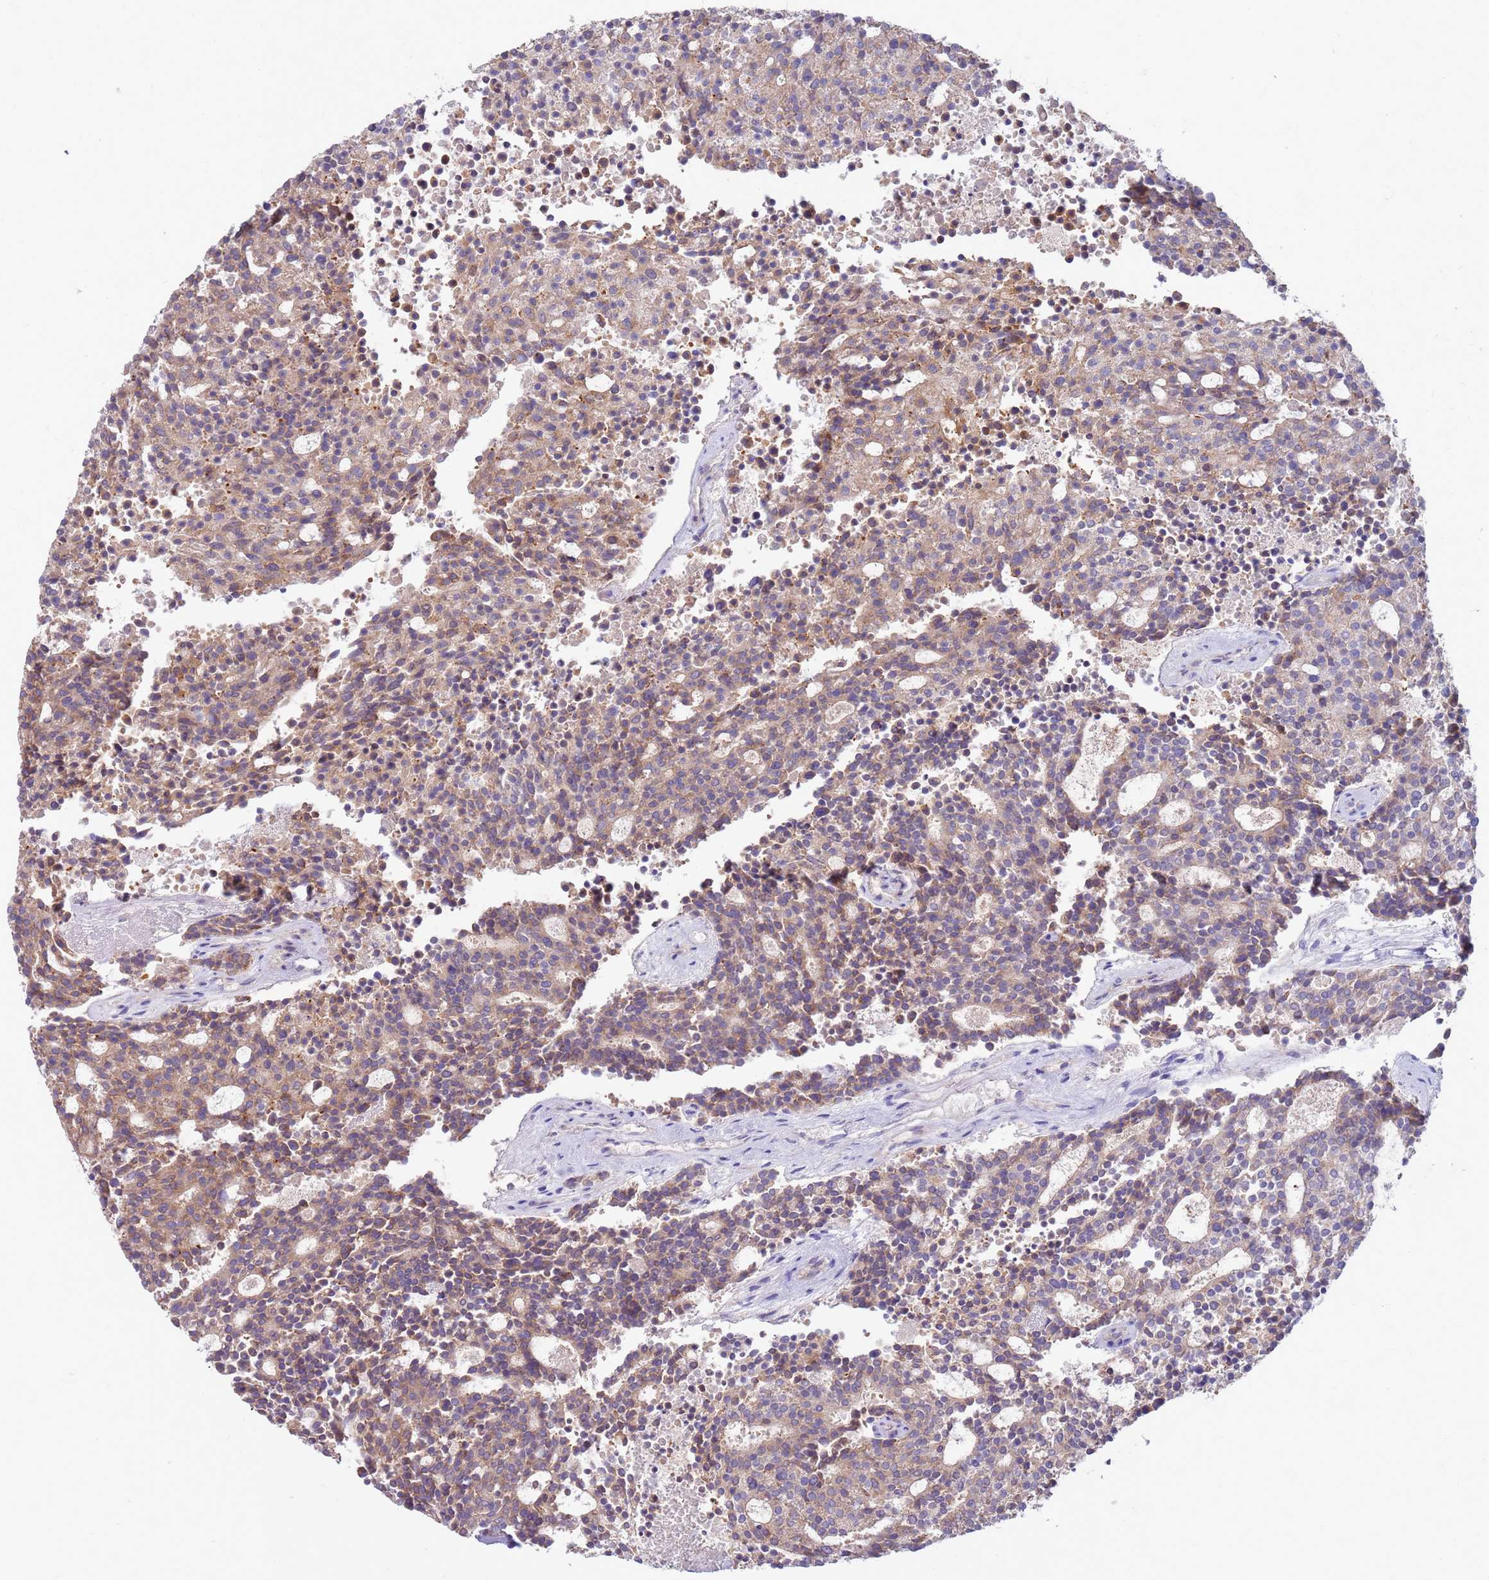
{"staining": {"intensity": "weak", "quantity": "25%-75%", "location": "cytoplasmic/membranous"}, "tissue": "carcinoid", "cell_type": "Tumor cells", "image_type": "cancer", "snomed": [{"axis": "morphology", "description": "Carcinoid, malignant, NOS"}, {"axis": "topography", "description": "Pancreas"}], "caption": "Carcinoid tissue shows weak cytoplasmic/membranous positivity in approximately 25%-75% of tumor cells, visualized by immunohistochemistry.", "gene": "SLC44A4", "patient": {"sex": "female", "age": 54}}